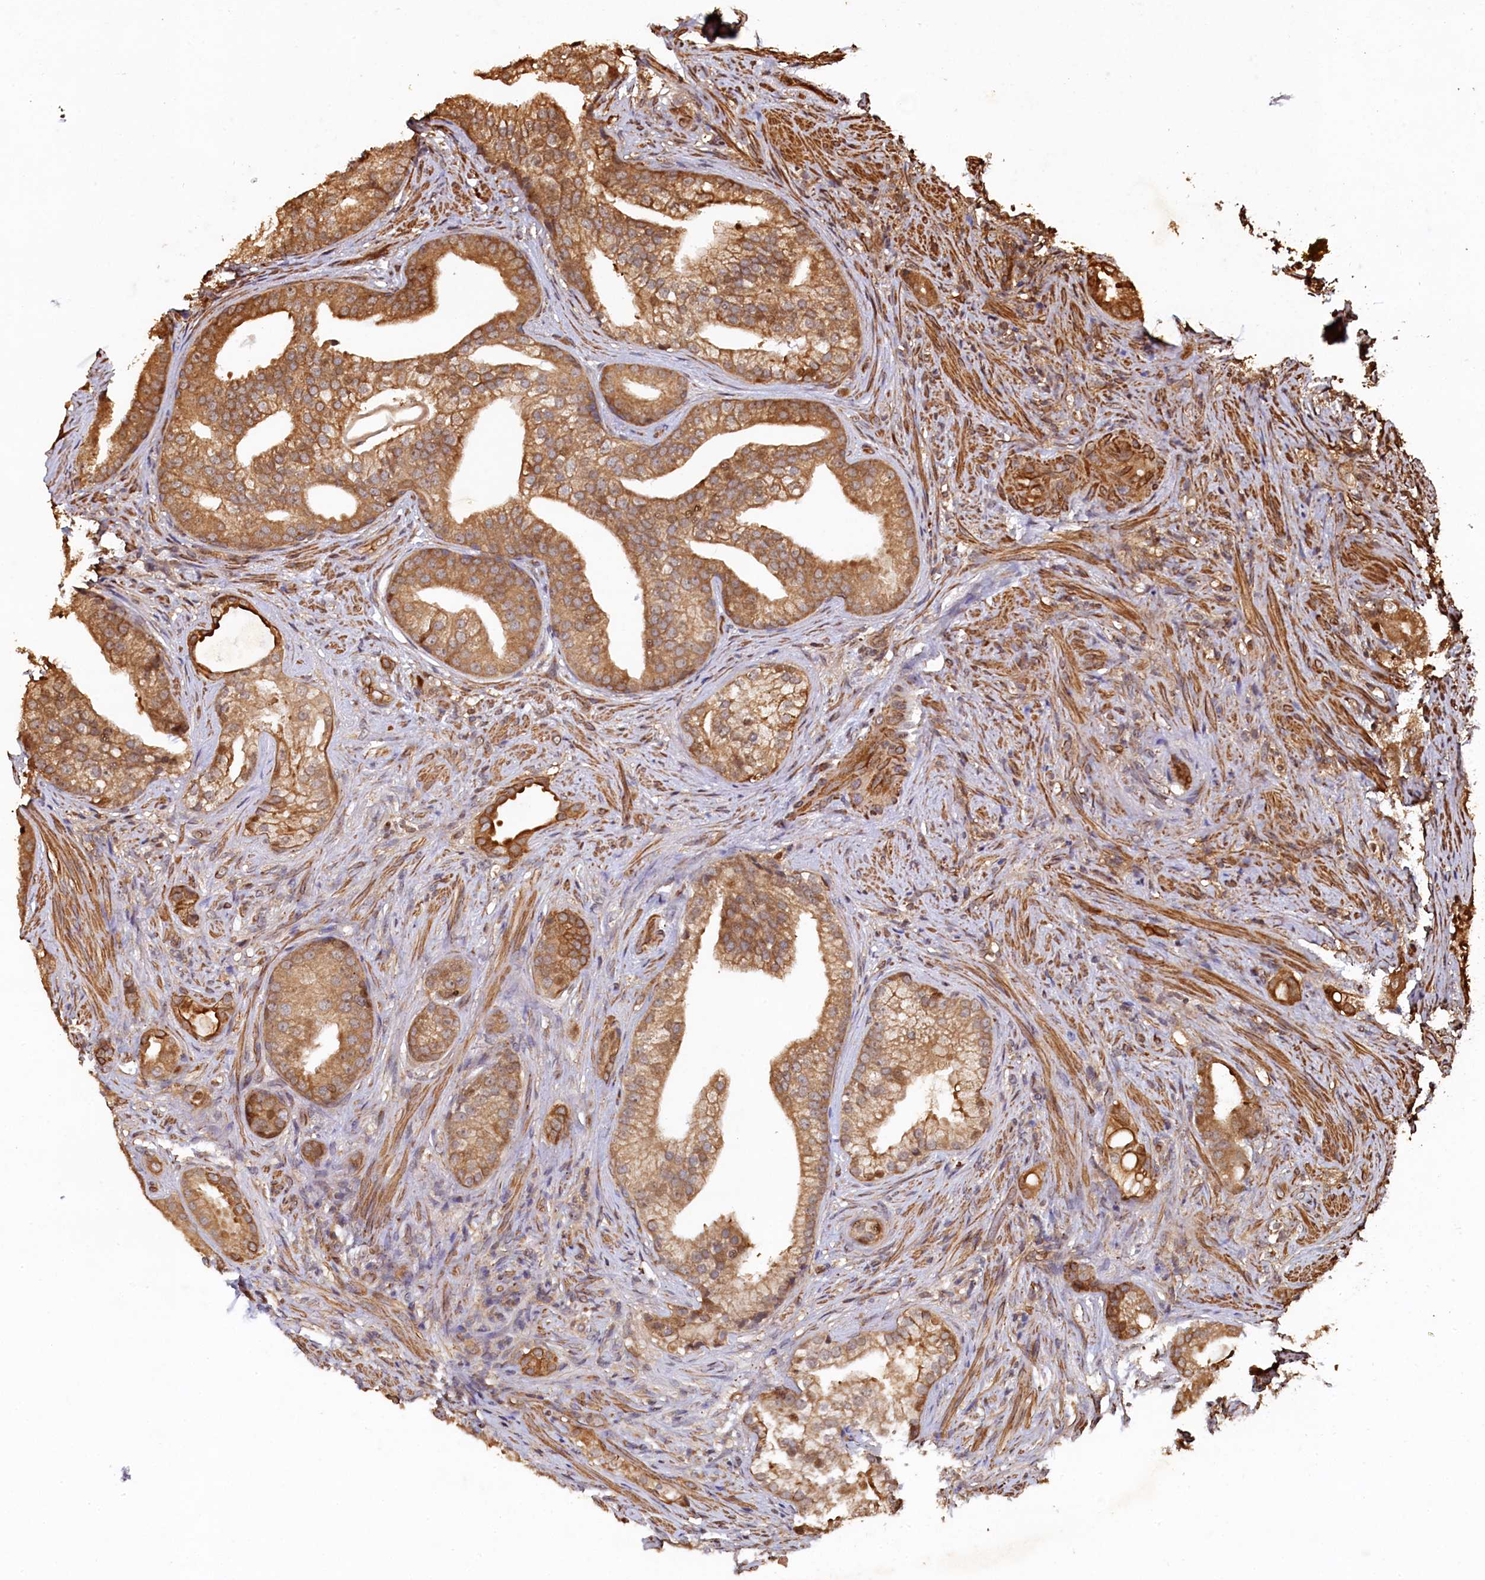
{"staining": {"intensity": "moderate", "quantity": ">75%", "location": "cytoplasmic/membranous"}, "tissue": "prostate cancer", "cell_type": "Tumor cells", "image_type": "cancer", "snomed": [{"axis": "morphology", "description": "Adenocarcinoma, Low grade"}, {"axis": "topography", "description": "Prostate"}], "caption": "There is medium levels of moderate cytoplasmic/membranous positivity in tumor cells of prostate adenocarcinoma (low-grade), as demonstrated by immunohistochemical staining (brown color).", "gene": "PIGN", "patient": {"sex": "male", "age": 71}}